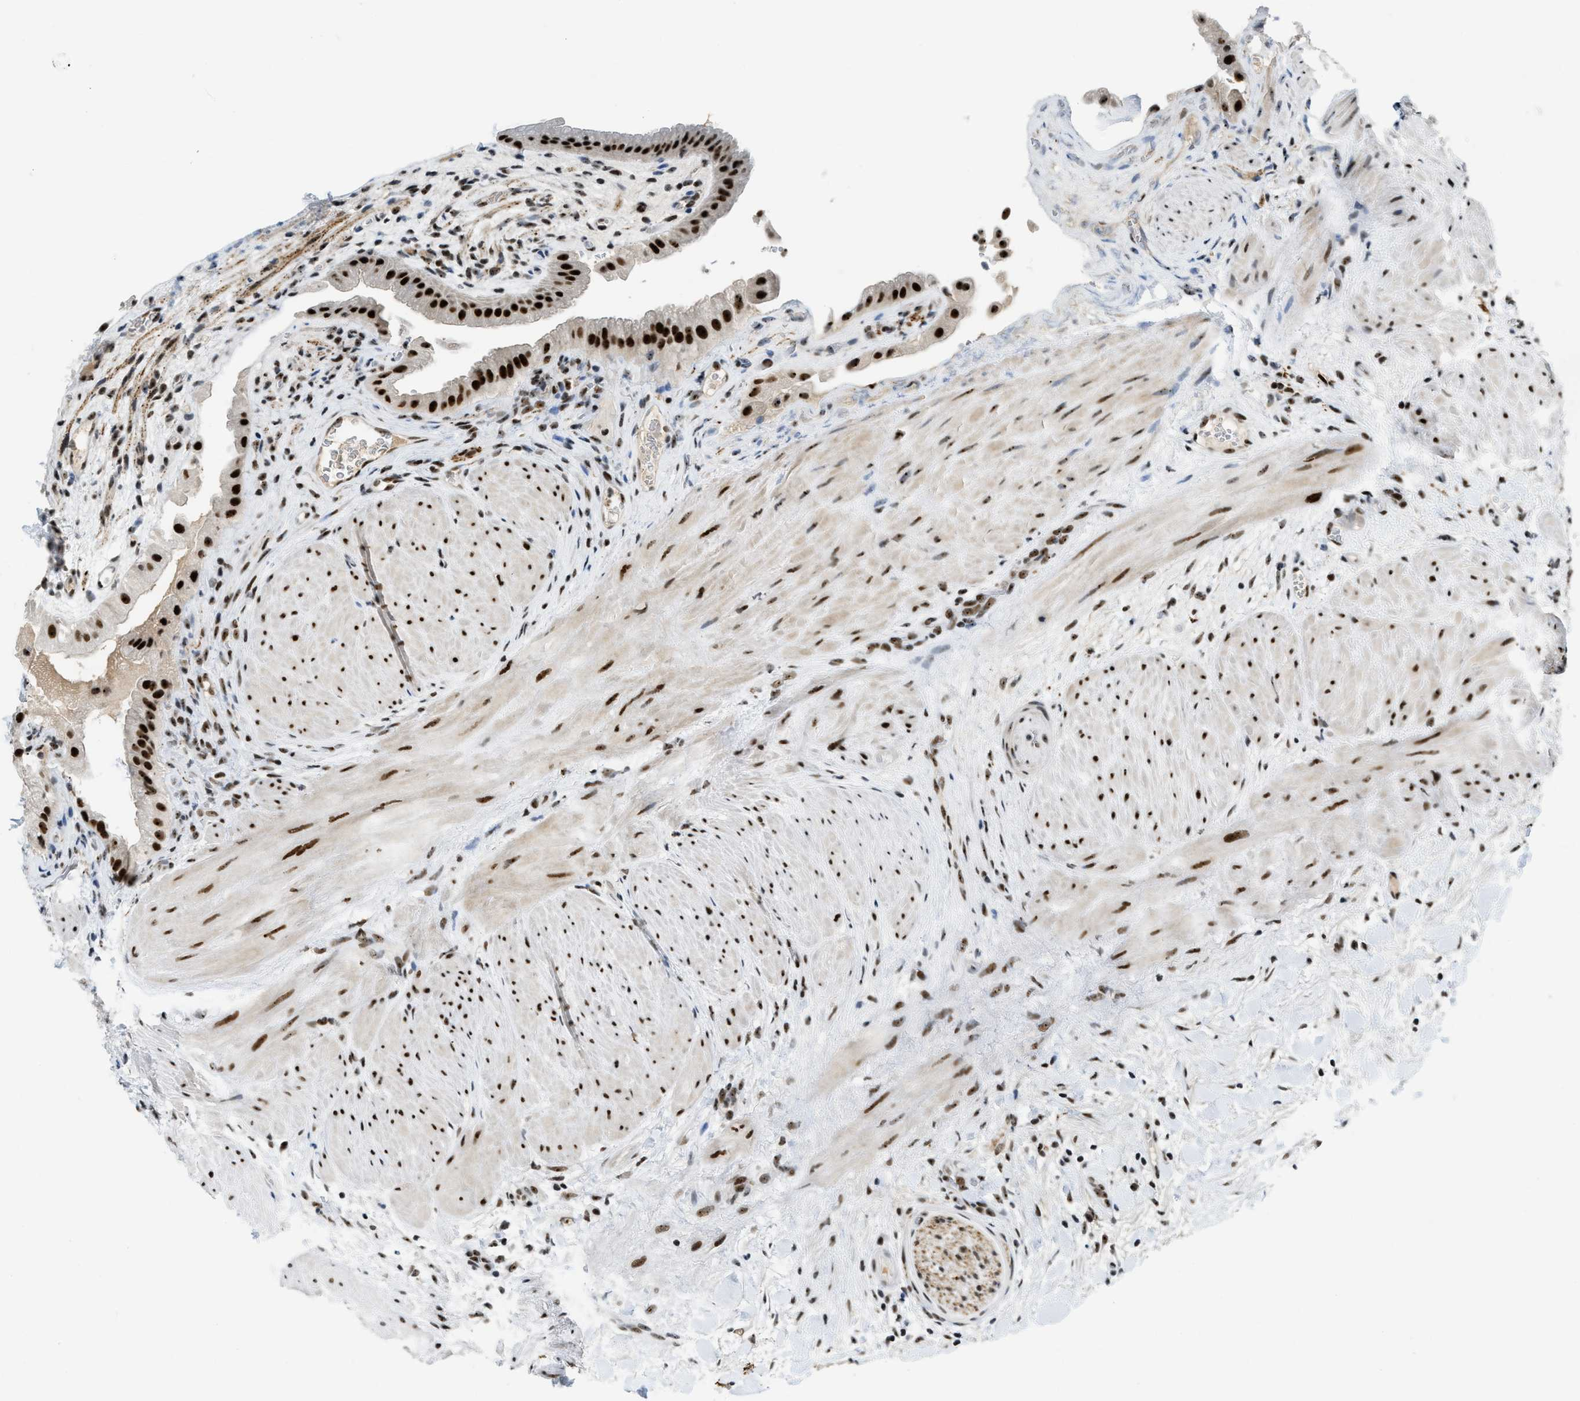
{"staining": {"intensity": "strong", "quantity": ">75%", "location": "nuclear"}, "tissue": "gallbladder", "cell_type": "Glandular cells", "image_type": "normal", "snomed": [{"axis": "morphology", "description": "Normal tissue, NOS"}, {"axis": "topography", "description": "Gallbladder"}], "caption": "Immunohistochemical staining of benign gallbladder exhibits >75% levels of strong nuclear protein staining in about >75% of glandular cells.", "gene": "URB1", "patient": {"sex": "male", "age": 49}}